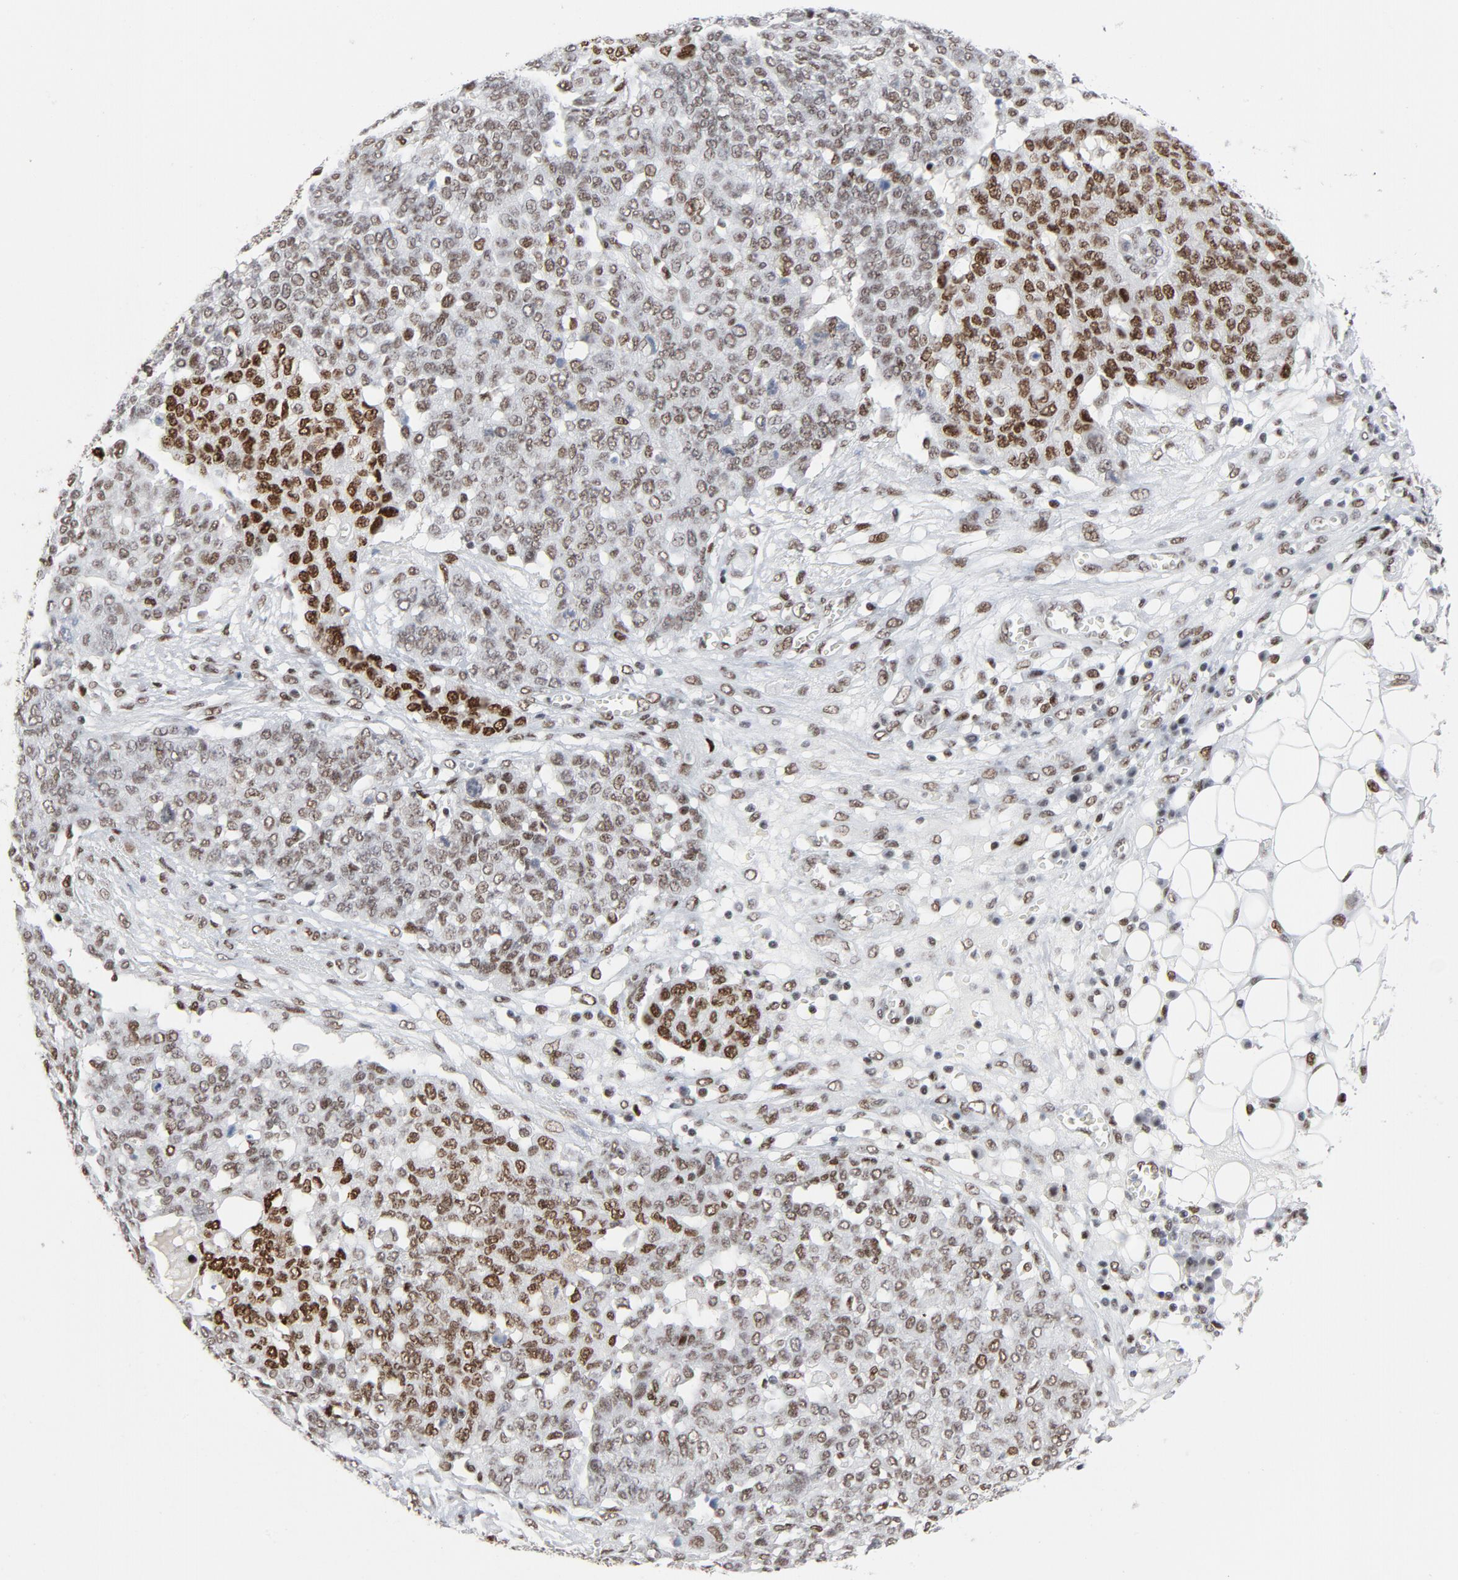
{"staining": {"intensity": "moderate", "quantity": ">75%", "location": "nuclear"}, "tissue": "ovarian cancer", "cell_type": "Tumor cells", "image_type": "cancer", "snomed": [{"axis": "morphology", "description": "Cystadenocarcinoma, serous, NOS"}, {"axis": "topography", "description": "Soft tissue"}, {"axis": "topography", "description": "Ovary"}], "caption": "Tumor cells demonstrate medium levels of moderate nuclear positivity in about >75% of cells in human serous cystadenocarcinoma (ovarian).", "gene": "HSF1", "patient": {"sex": "female", "age": 57}}